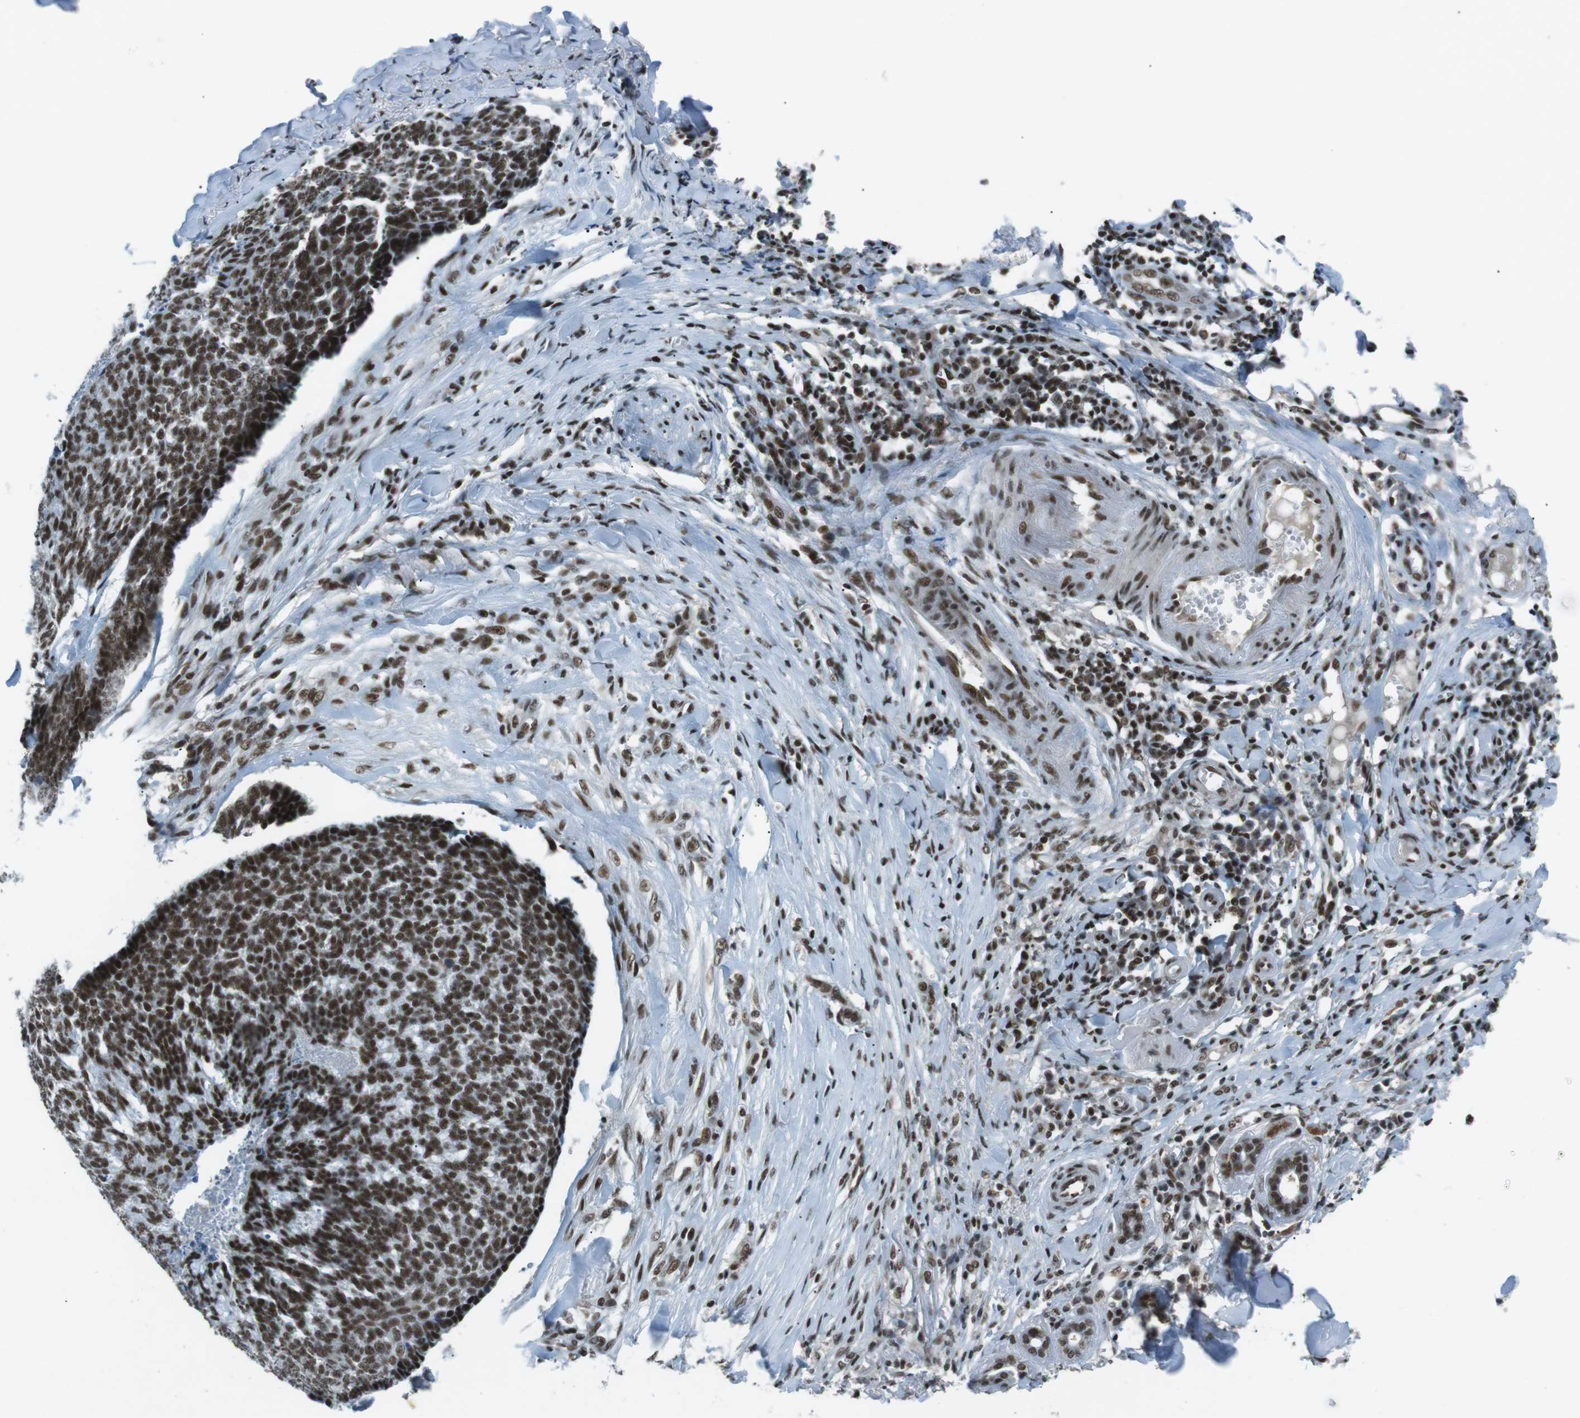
{"staining": {"intensity": "strong", "quantity": ">75%", "location": "nuclear"}, "tissue": "skin cancer", "cell_type": "Tumor cells", "image_type": "cancer", "snomed": [{"axis": "morphology", "description": "Basal cell carcinoma"}, {"axis": "topography", "description": "Skin"}], "caption": "The image demonstrates immunohistochemical staining of skin cancer. There is strong nuclear positivity is seen in approximately >75% of tumor cells.", "gene": "TAF1", "patient": {"sex": "male", "age": 84}}